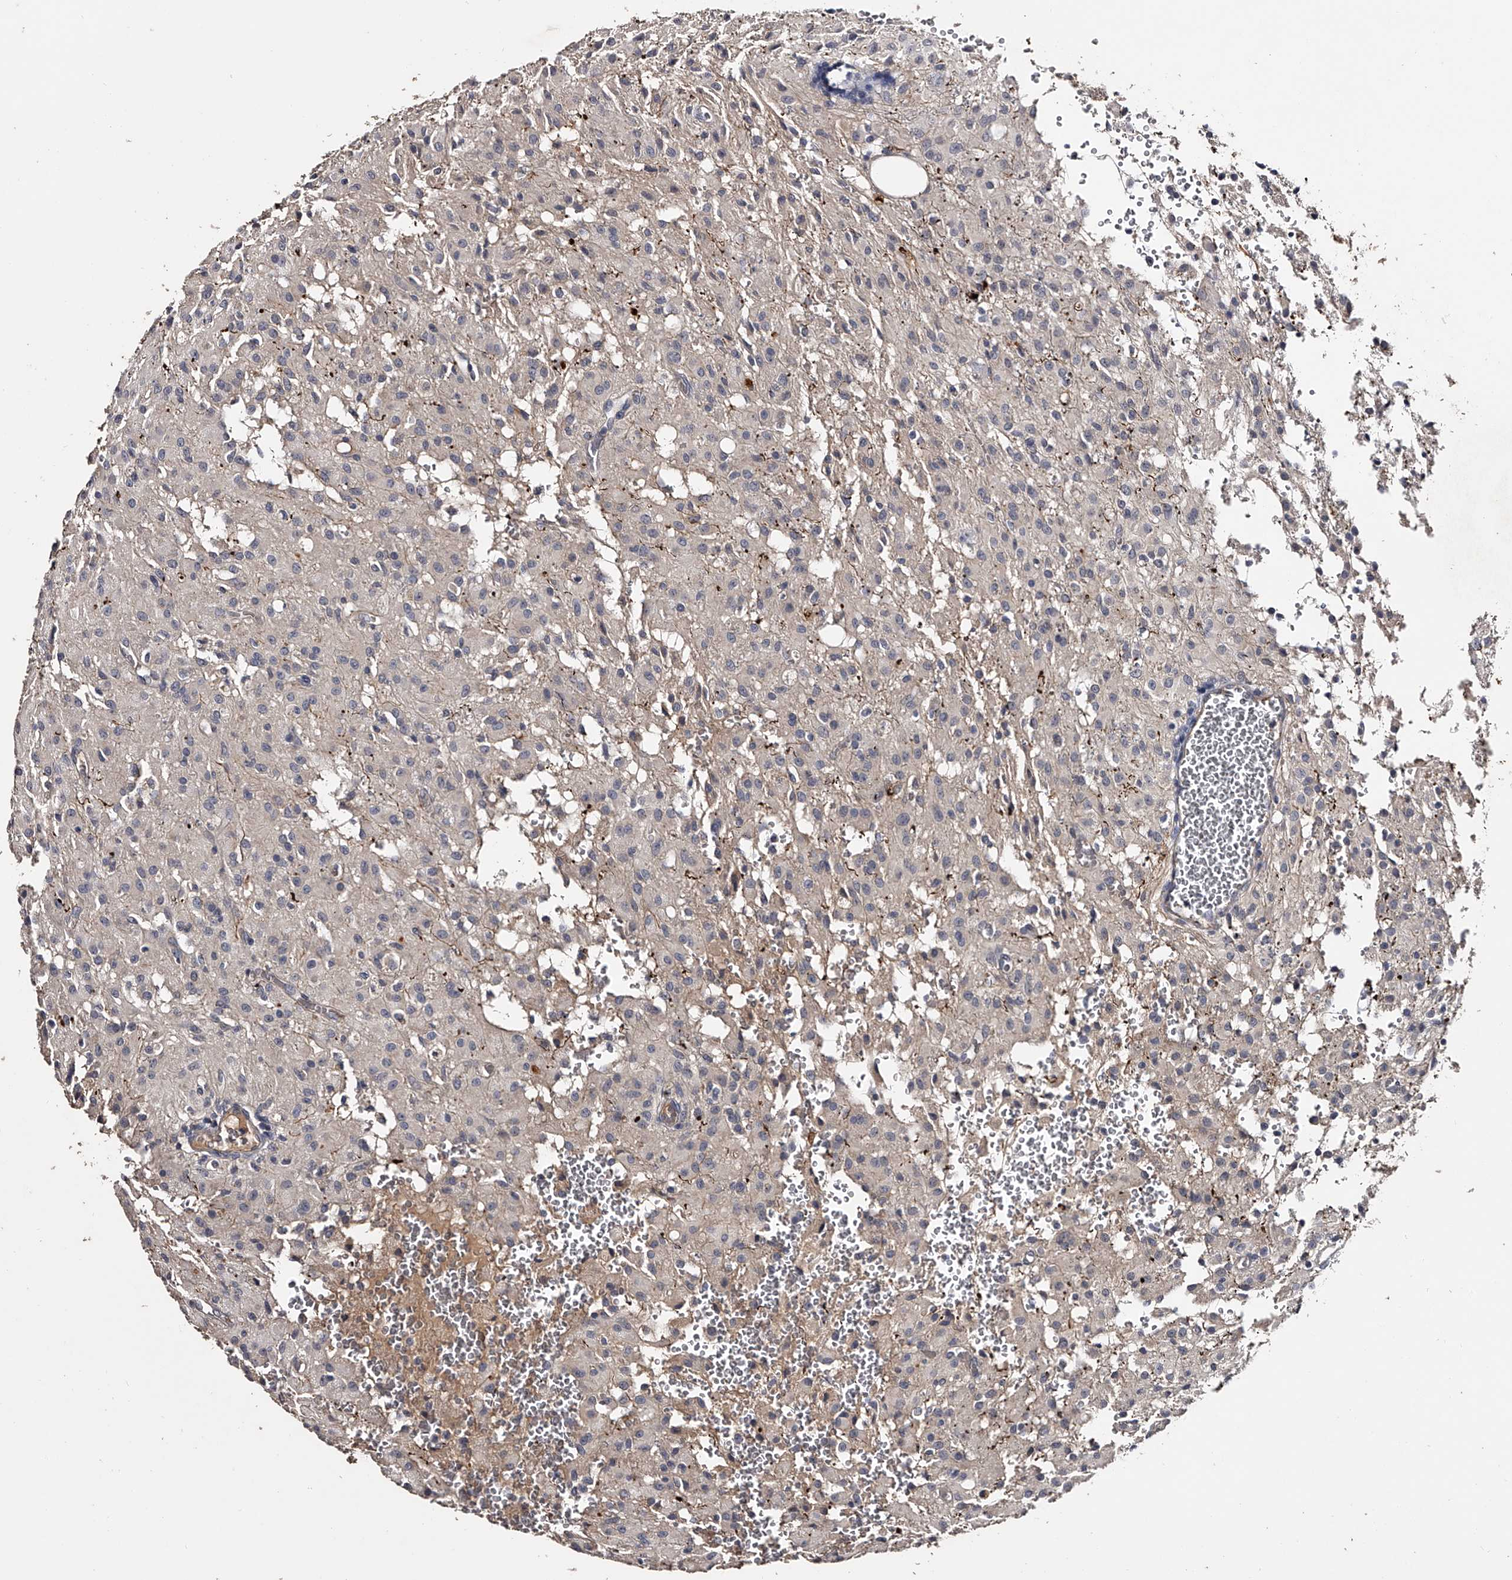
{"staining": {"intensity": "negative", "quantity": "none", "location": "none"}, "tissue": "glioma", "cell_type": "Tumor cells", "image_type": "cancer", "snomed": [{"axis": "morphology", "description": "Glioma, malignant, High grade"}, {"axis": "topography", "description": "Brain"}], "caption": "A photomicrograph of glioma stained for a protein displays no brown staining in tumor cells.", "gene": "MDN1", "patient": {"sex": "female", "age": 59}}